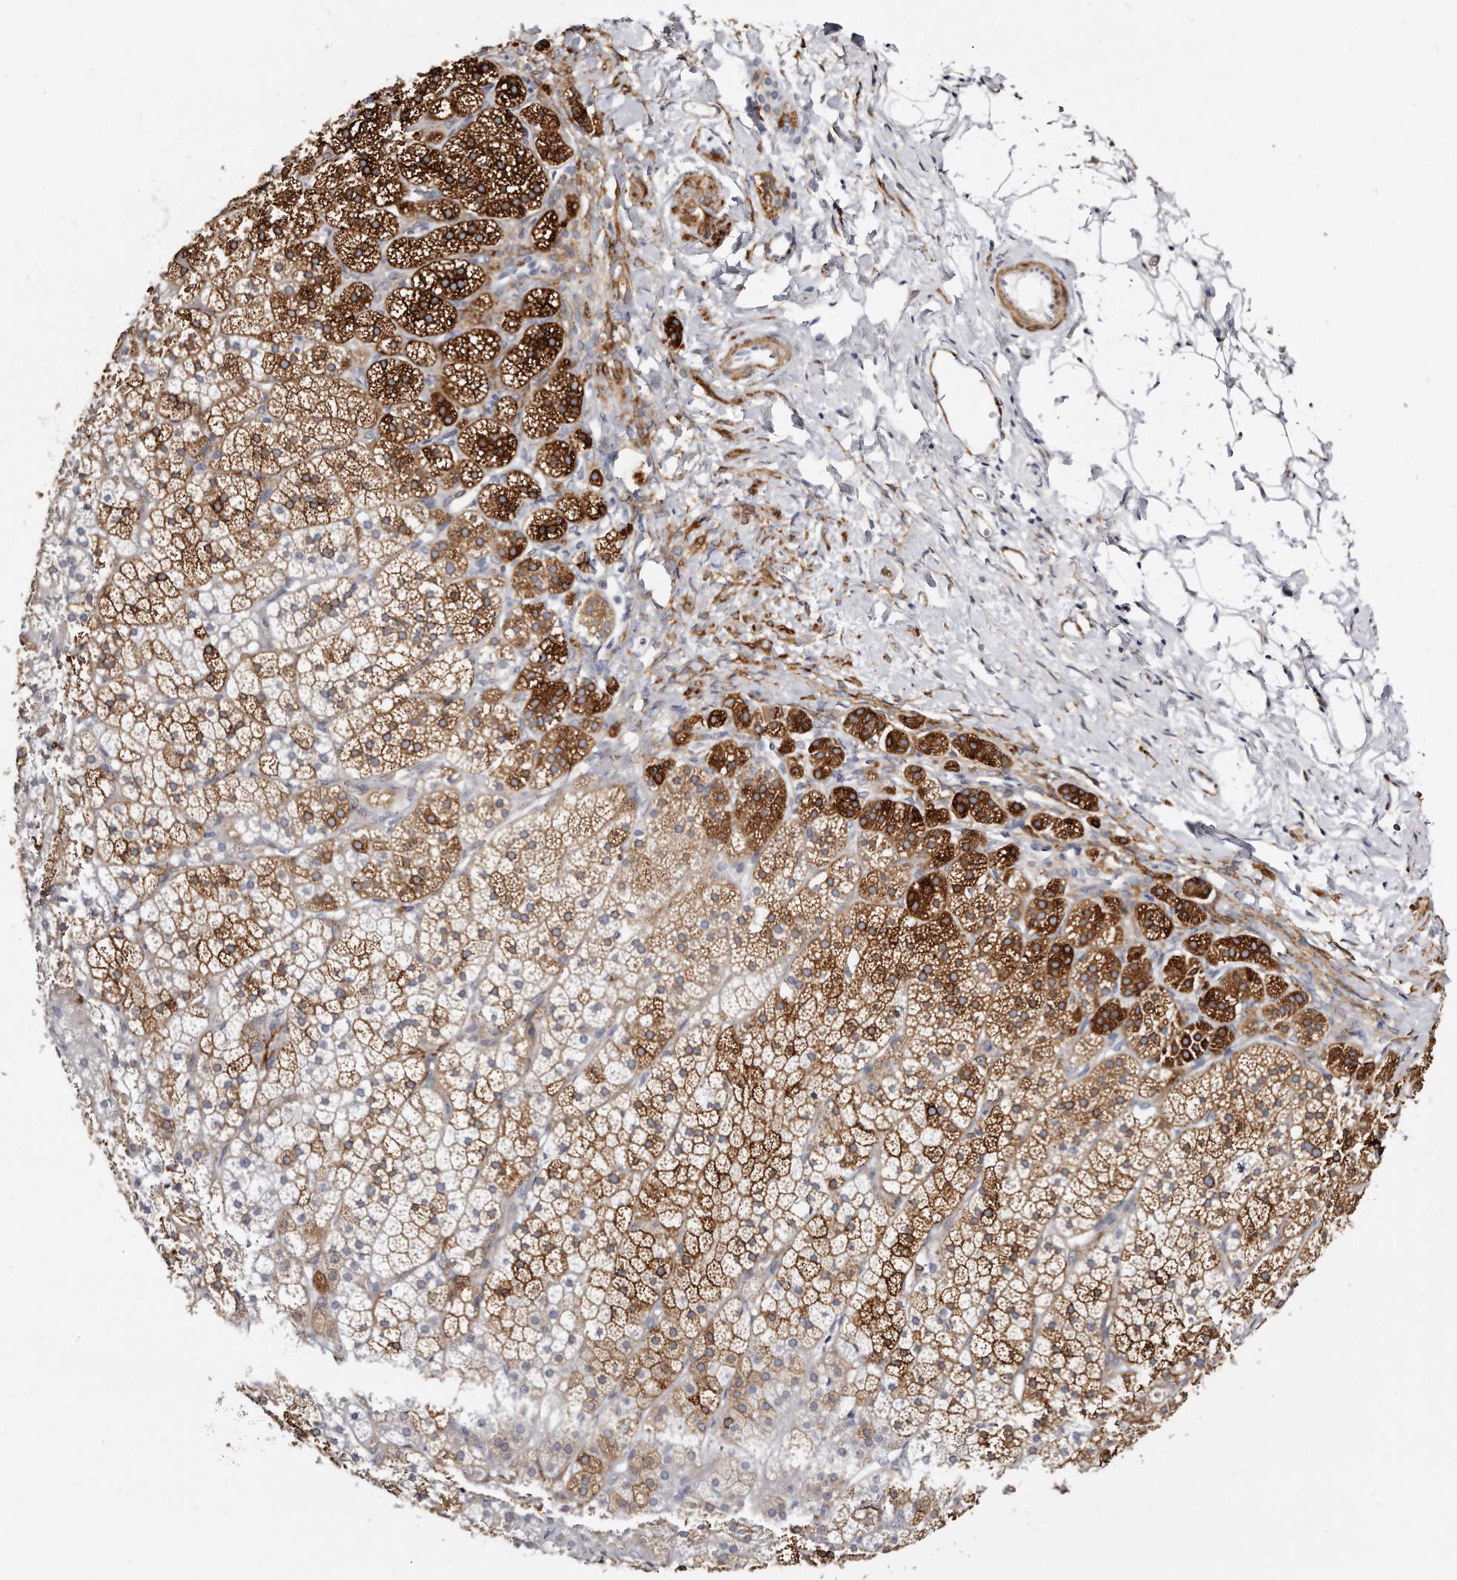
{"staining": {"intensity": "strong", "quantity": "25%-75%", "location": "cytoplasmic/membranous"}, "tissue": "adrenal gland", "cell_type": "Glandular cells", "image_type": "normal", "snomed": [{"axis": "morphology", "description": "Normal tissue, NOS"}, {"axis": "topography", "description": "Adrenal gland"}], "caption": "Normal adrenal gland displays strong cytoplasmic/membranous positivity in about 25%-75% of glandular cells, visualized by immunohistochemistry. (Stains: DAB (3,3'-diaminobenzidine) in brown, nuclei in blue, Microscopy: brightfield microscopy at high magnification).", "gene": "LMOD1", "patient": {"sex": "female", "age": 44}}